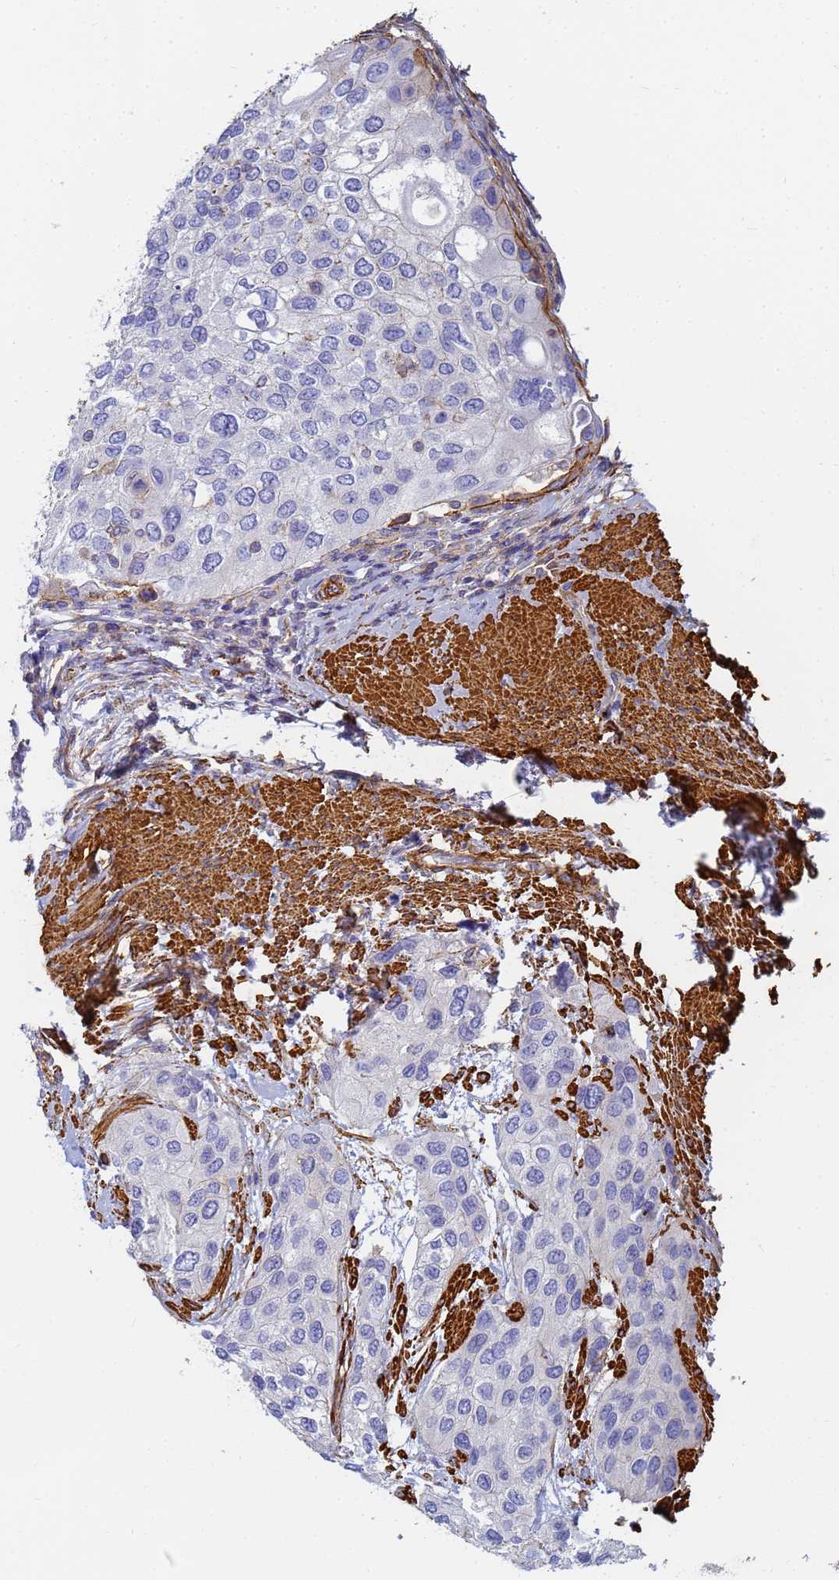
{"staining": {"intensity": "negative", "quantity": "none", "location": "none"}, "tissue": "urothelial cancer", "cell_type": "Tumor cells", "image_type": "cancer", "snomed": [{"axis": "morphology", "description": "Normal tissue, NOS"}, {"axis": "morphology", "description": "Urothelial carcinoma, High grade"}, {"axis": "topography", "description": "Vascular tissue"}, {"axis": "topography", "description": "Urinary bladder"}], "caption": "A high-resolution image shows immunohistochemistry (IHC) staining of urothelial carcinoma (high-grade), which demonstrates no significant expression in tumor cells. Nuclei are stained in blue.", "gene": "TPM1", "patient": {"sex": "female", "age": 56}}